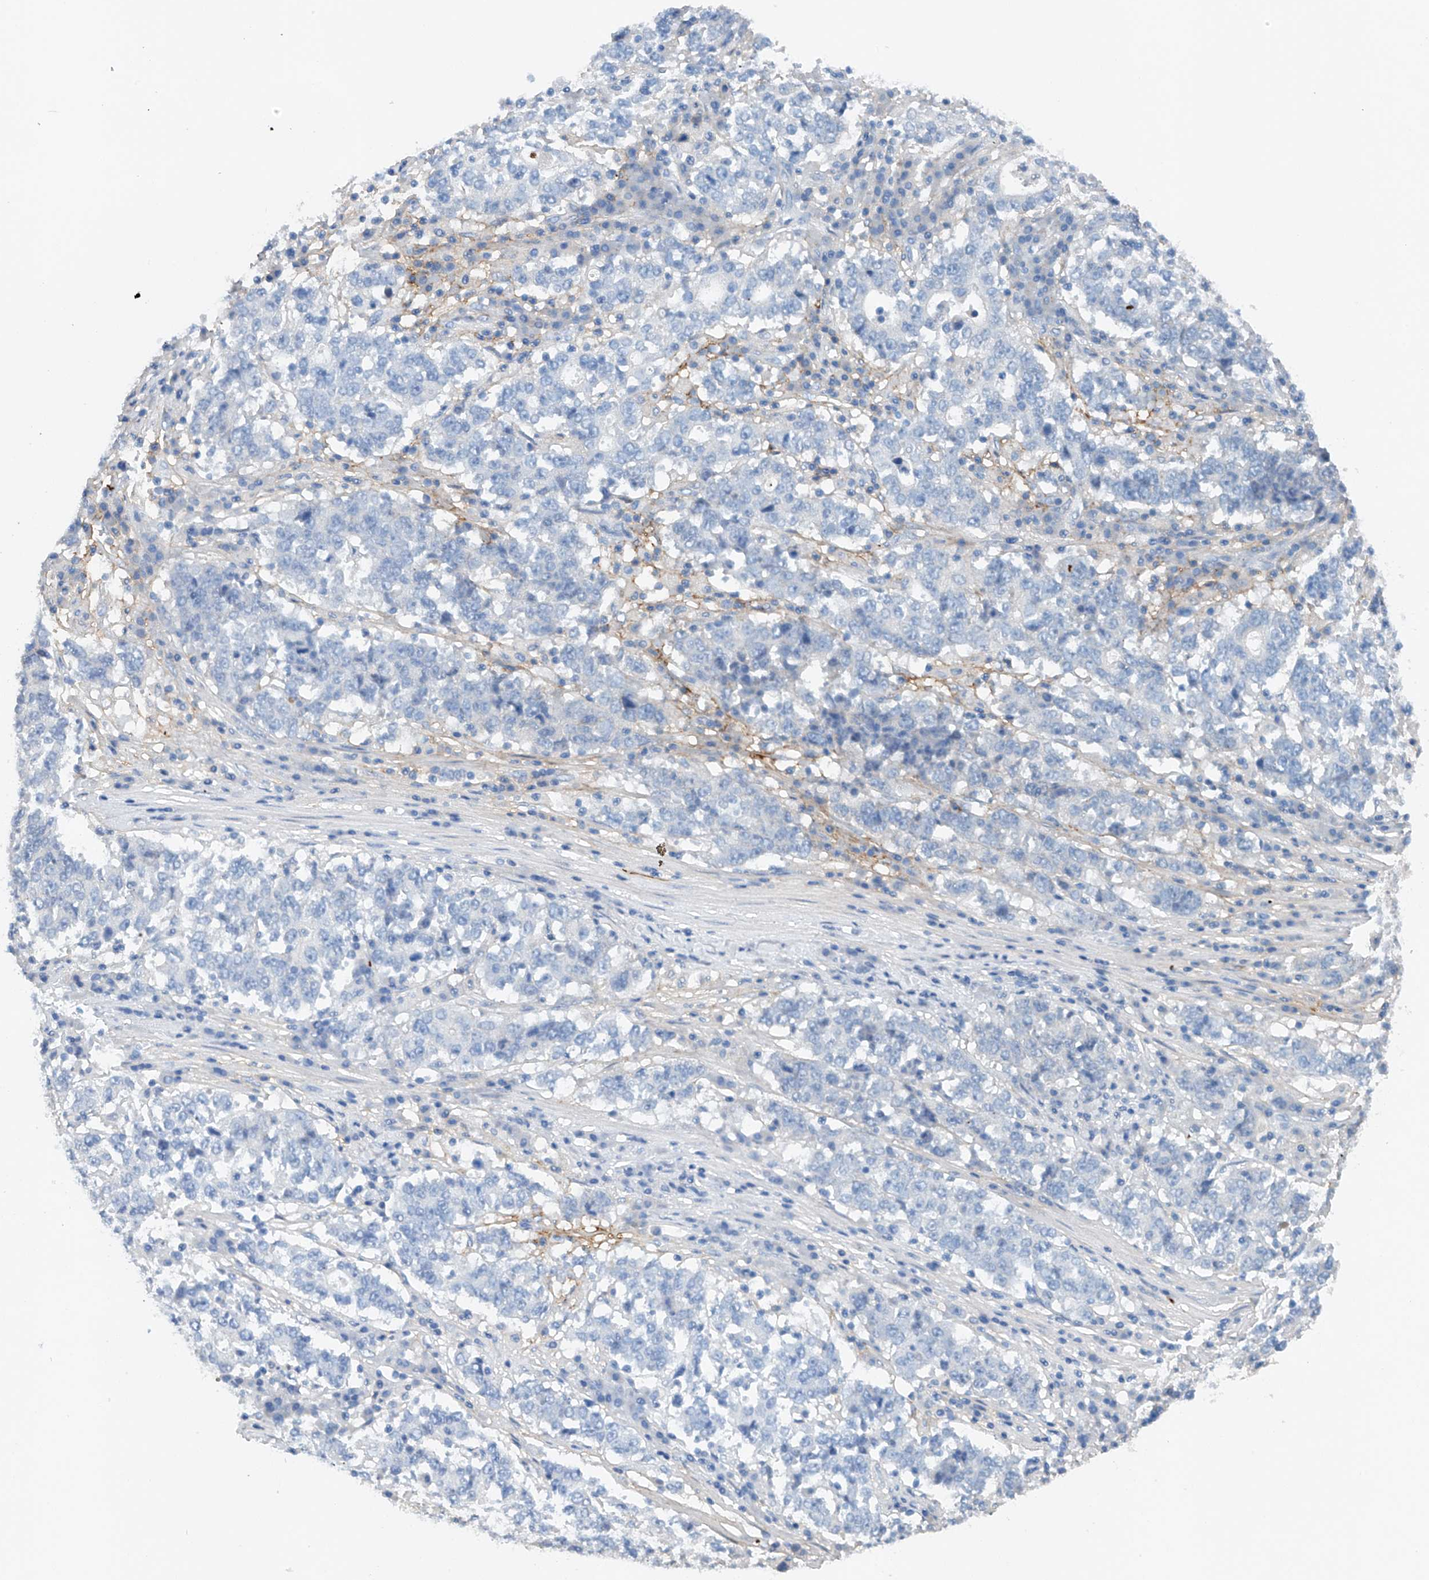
{"staining": {"intensity": "negative", "quantity": "none", "location": "none"}, "tissue": "stomach cancer", "cell_type": "Tumor cells", "image_type": "cancer", "snomed": [{"axis": "morphology", "description": "Adenocarcinoma, NOS"}, {"axis": "topography", "description": "Stomach"}], "caption": "Tumor cells show no significant protein positivity in adenocarcinoma (stomach).", "gene": "CEP85L", "patient": {"sex": "male", "age": 59}}